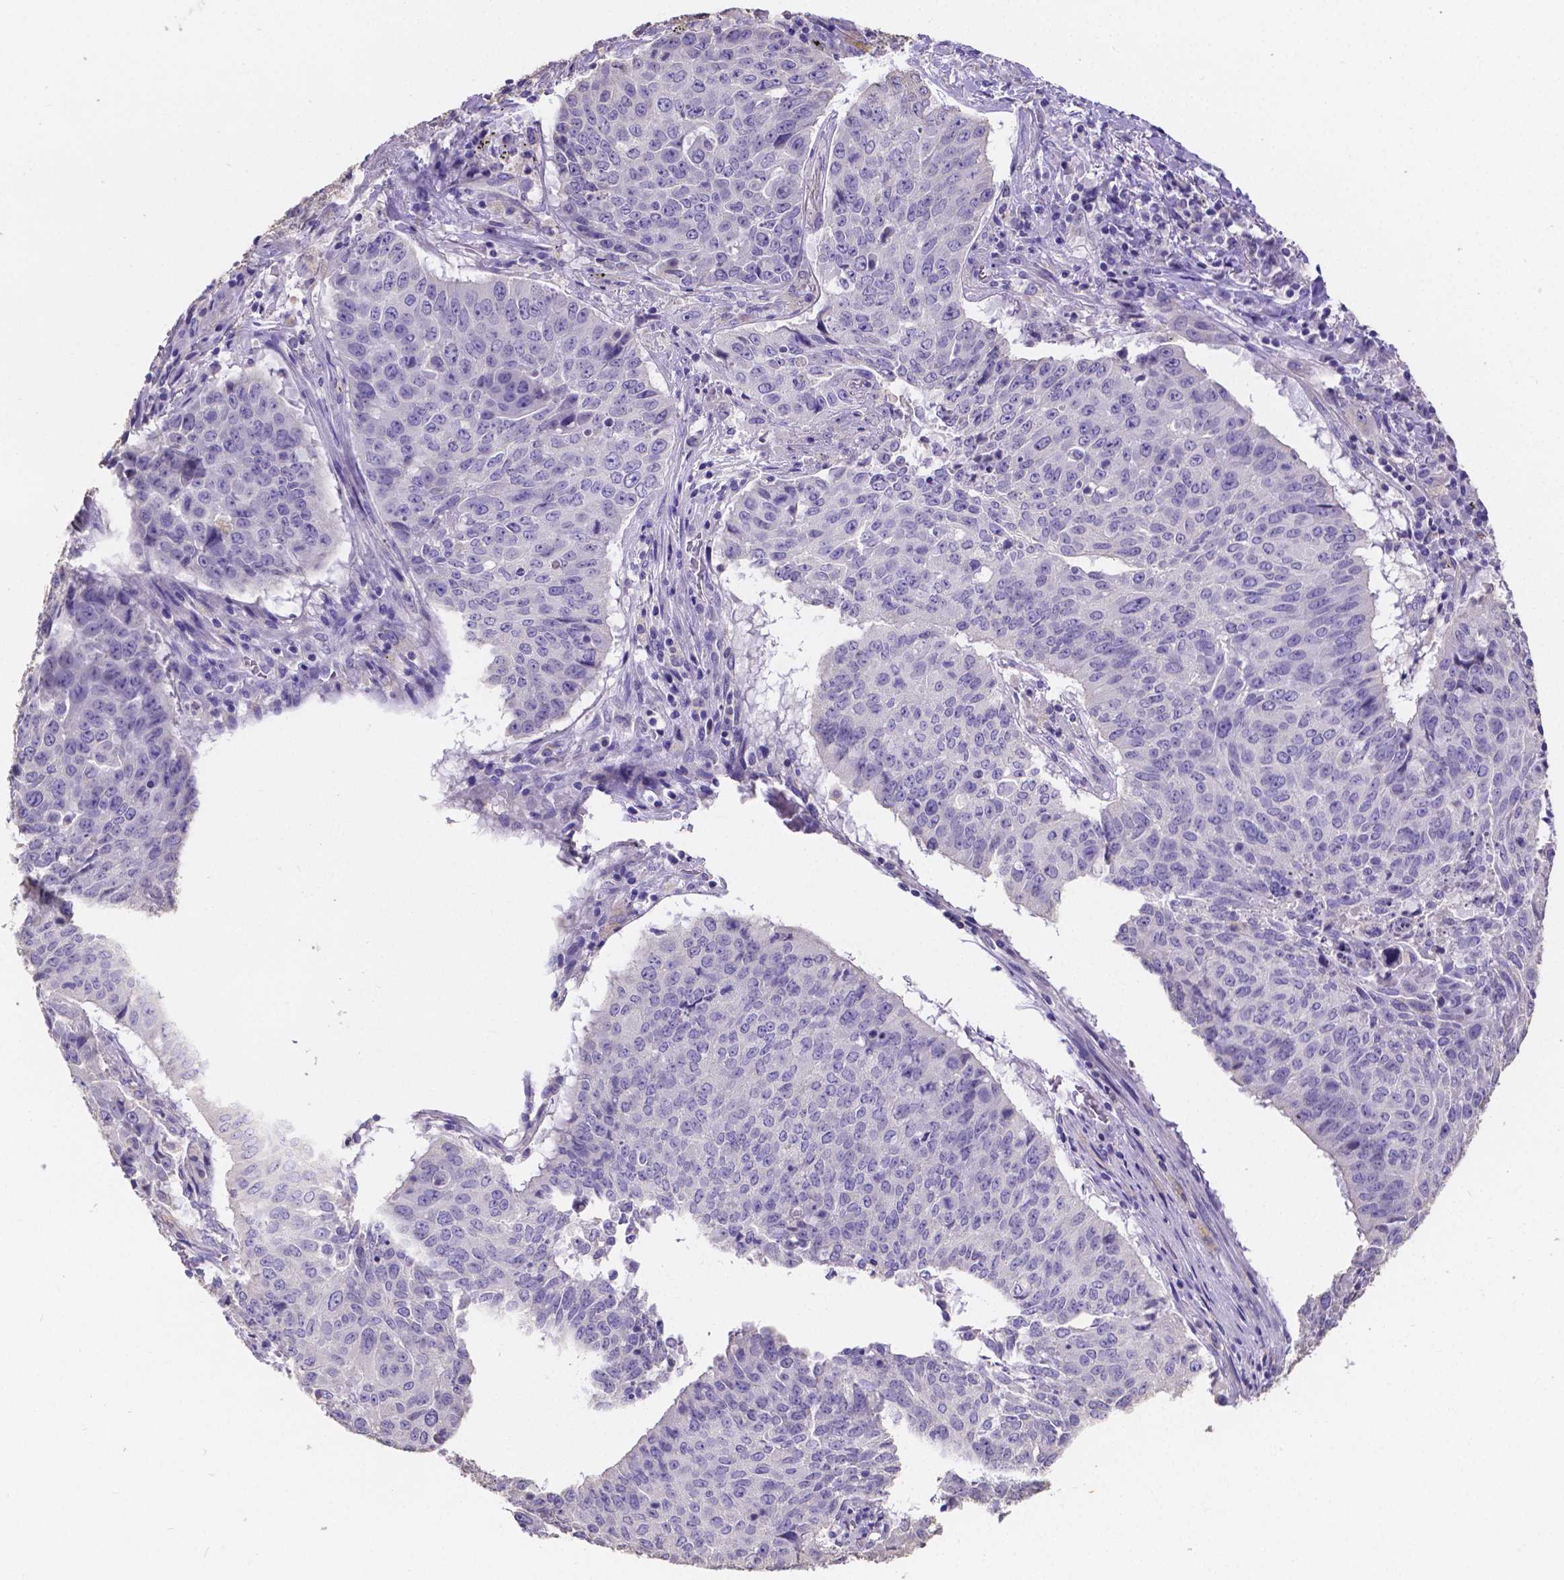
{"staining": {"intensity": "negative", "quantity": "none", "location": "none"}, "tissue": "lung cancer", "cell_type": "Tumor cells", "image_type": "cancer", "snomed": [{"axis": "morphology", "description": "Normal tissue, NOS"}, {"axis": "morphology", "description": "Squamous cell carcinoma, NOS"}, {"axis": "topography", "description": "Bronchus"}, {"axis": "topography", "description": "Lung"}], "caption": "This is an immunohistochemistry histopathology image of lung cancer (squamous cell carcinoma). There is no expression in tumor cells.", "gene": "ATP6V1D", "patient": {"sex": "male", "age": 64}}